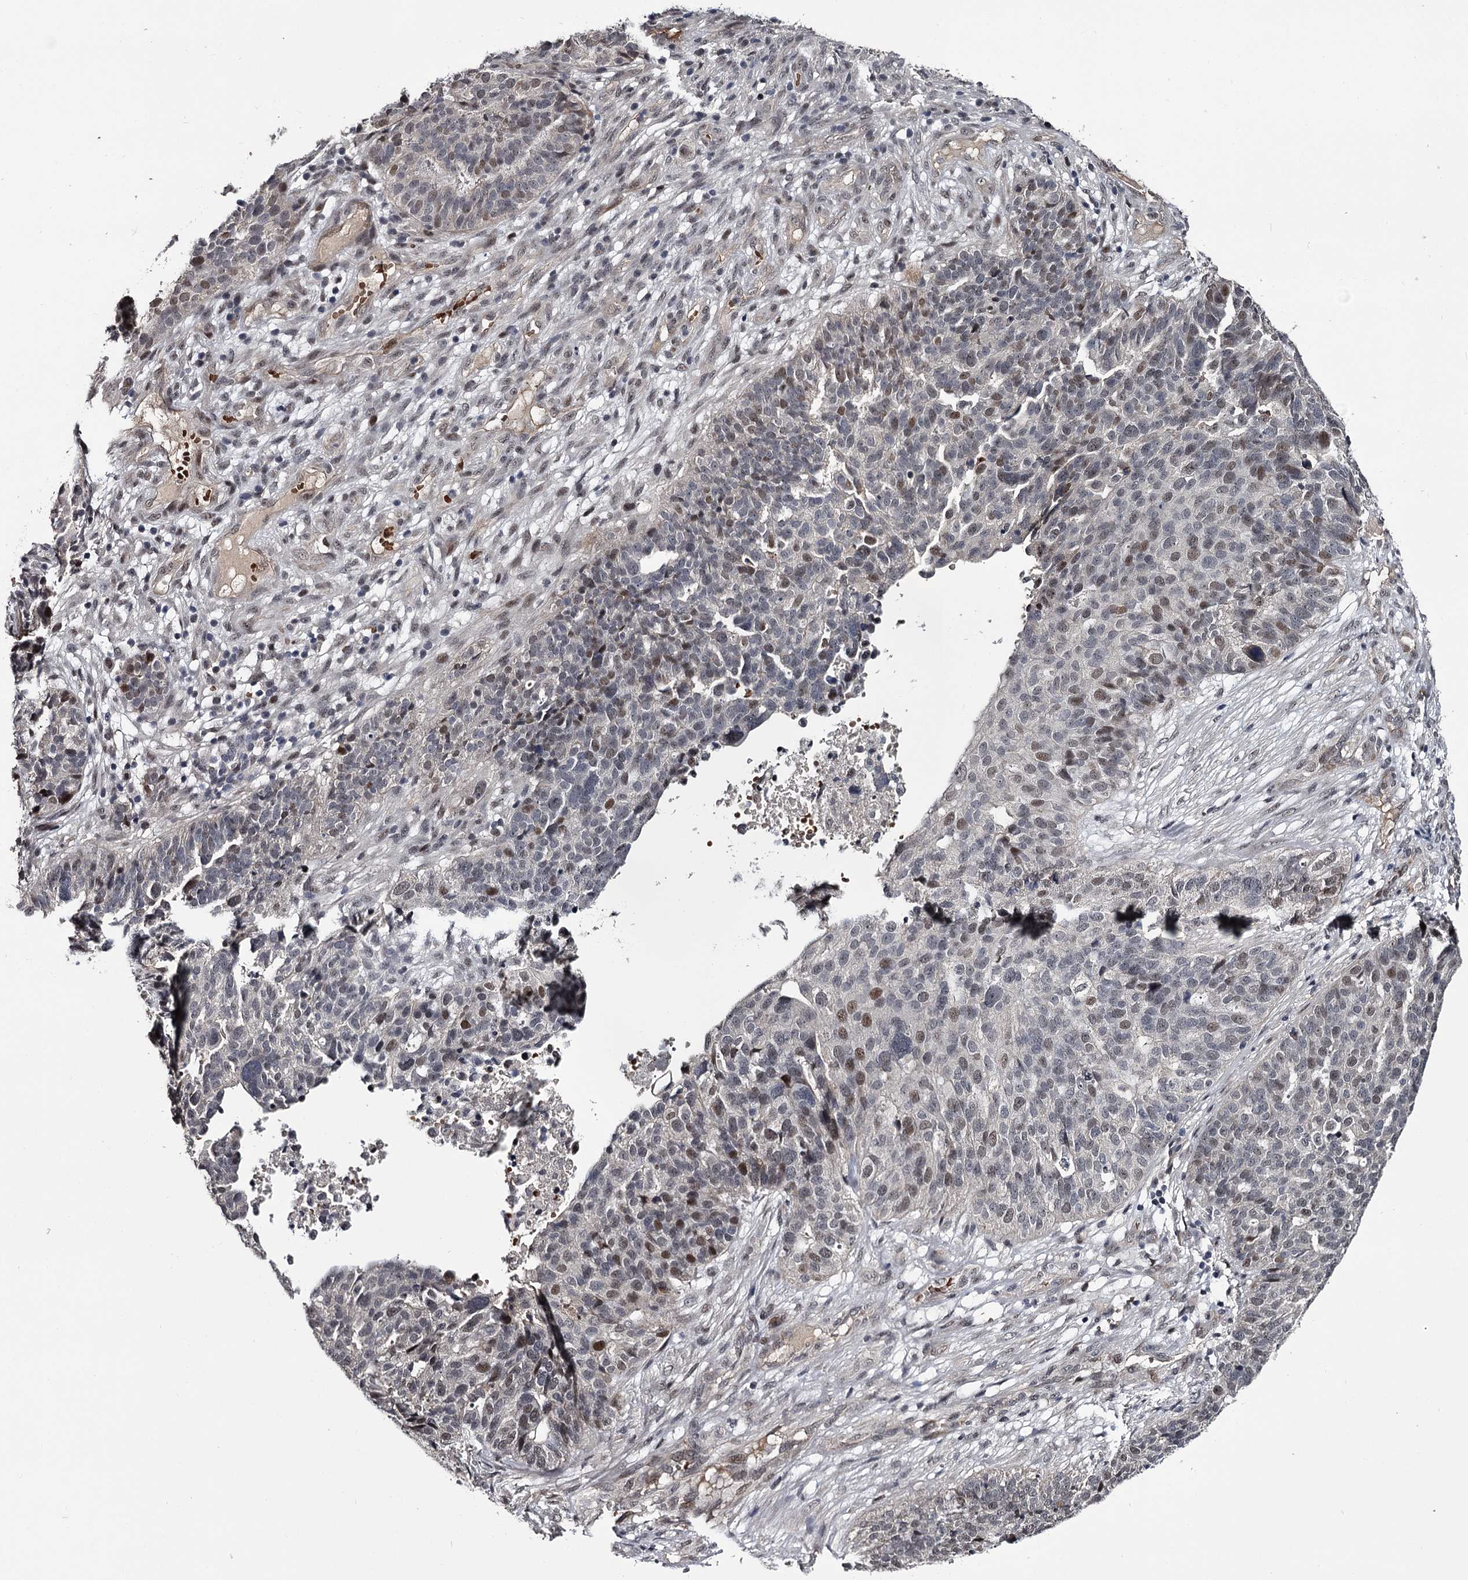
{"staining": {"intensity": "moderate", "quantity": "<25%", "location": "nuclear"}, "tissue": "ovarian cancer", "cell_type": "Tumor cells", "image_type": "cancer", "snomed": [{"axis": "morphology", "description": "Cystadenocarcinoma, serous, NOS"}, {"axis": "topography", "description": "Ovary"}], "caption": "Brown immunohistochemical staining in human ovarian serous cystadenocarcinoma reveals moderate nuclear positivity in about <25% of tumor cells.", "gene": "RNF44", "patient": {"sex": "female", "age": 59}}